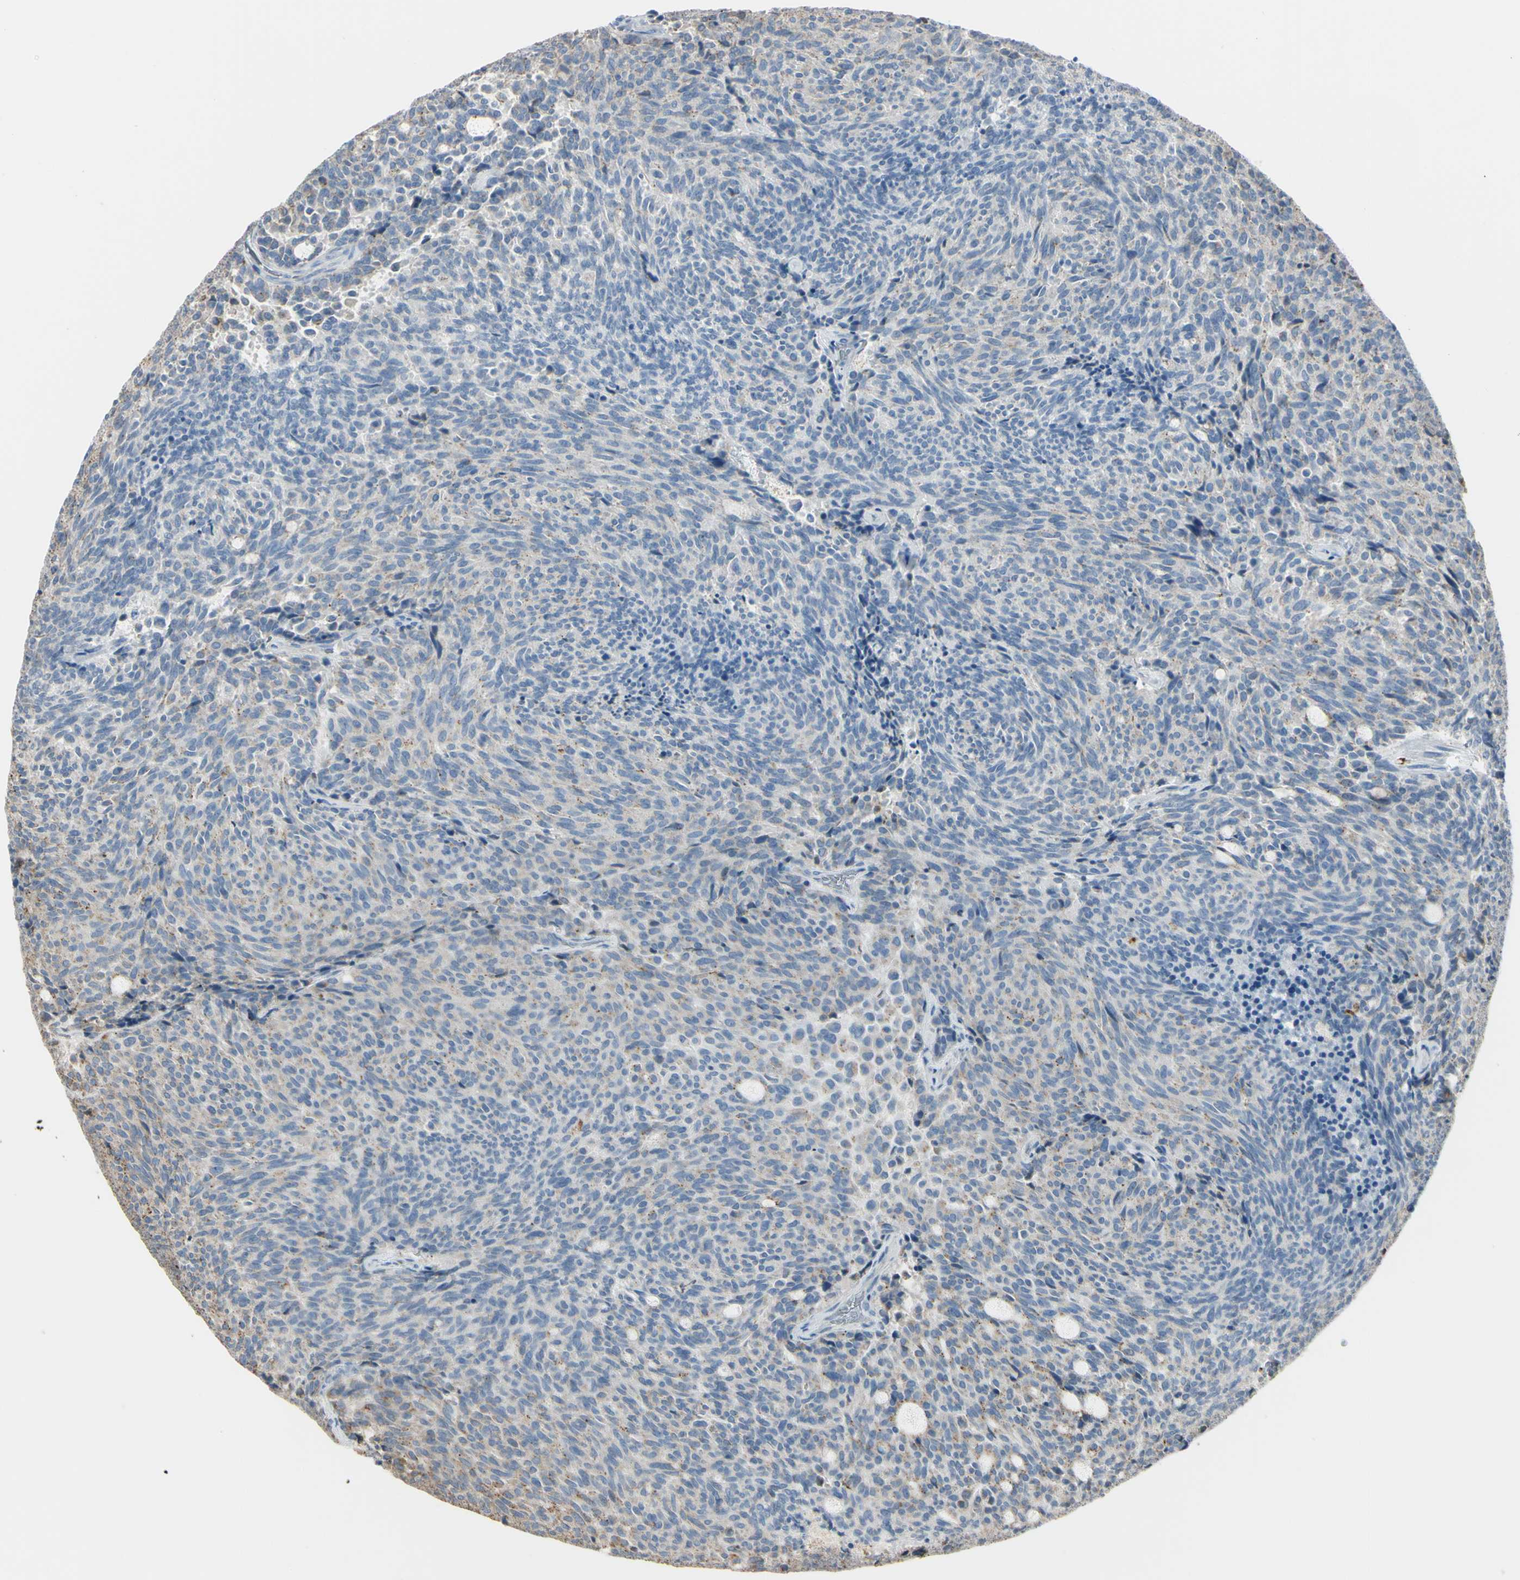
{"staining": {"intensity": "weak", "quantity": "25%-75%", "location": "cytoplasmic/membranous"}, "tissue": "carcinoid", "cell_type": "Tumor cells", "image_type": "cancer", "snomed": [{"axis": "morphology", "description": "Carcinoid, malignant, NOS"}, {"axis": "topography", "description": "Pancreas"}], "caption": "Brown immunohistochemical staining in carcinoid (malignant) shows weak cytoplasmic/membranous staining in about 25%-75% of tumor cells. (brown staining indicates protein expression, while blue staining denotes nuclei).", "gene": "ANGPTL1", "patient": {"sex": "female", "age": 54}}